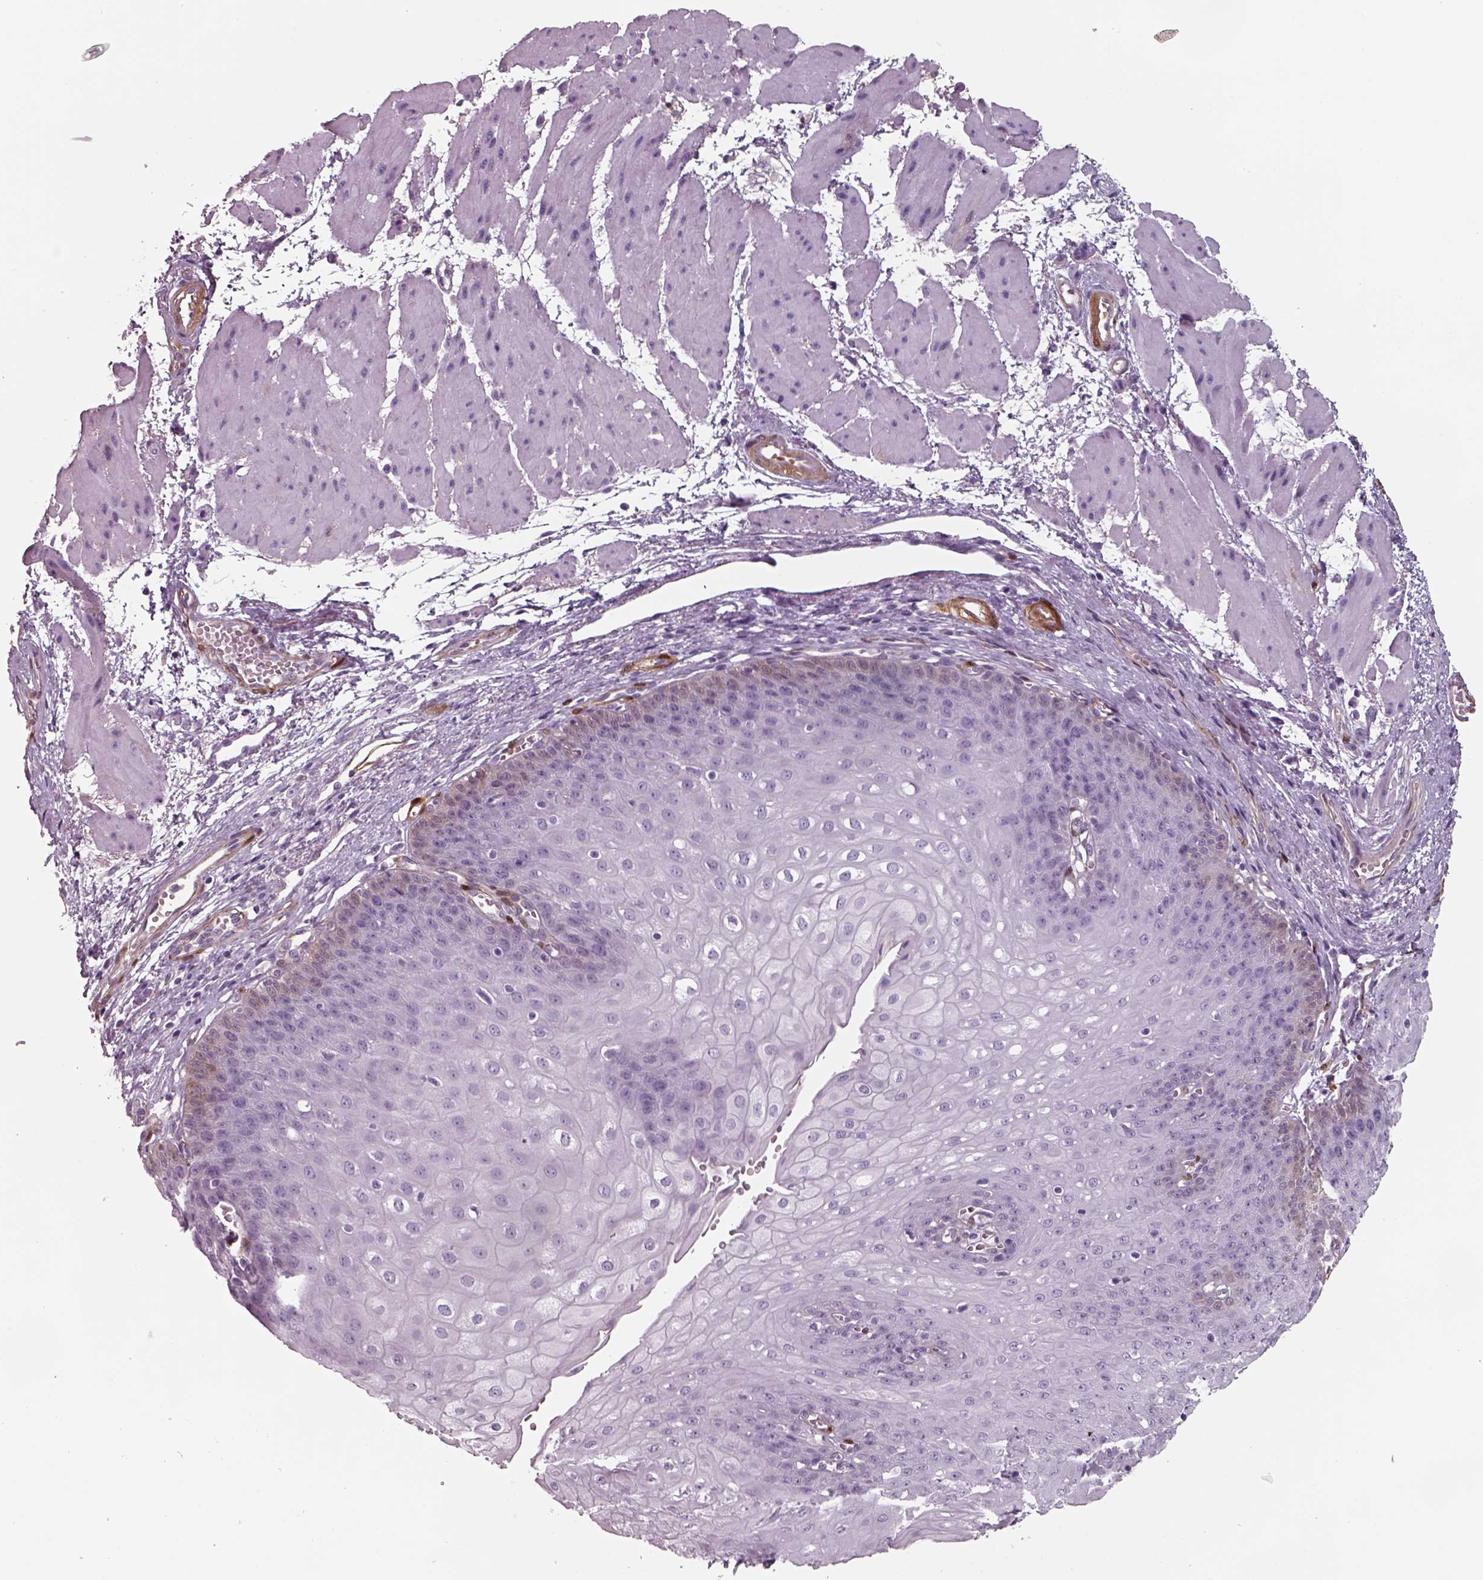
{"staining": {"intensity": "negative", "quantity": "none", "location": "none"}, "tissue": "esophagus", "cell_type": "Squamous epithelial cells", "image_type": "normal", "snomed": [{"axis": "morphology", "description": "Normal tissue, NOS"}, {"axis": "topography", "description": "Esophagus"}], "caption": "Immunohistochemistry micrograph of unremarkable esophagus stained for a protein (brown), which displays no expression in squamous epithelial cells.", "gene": "ISYNA1", "patient": {"sex": "male", "age": 71}}